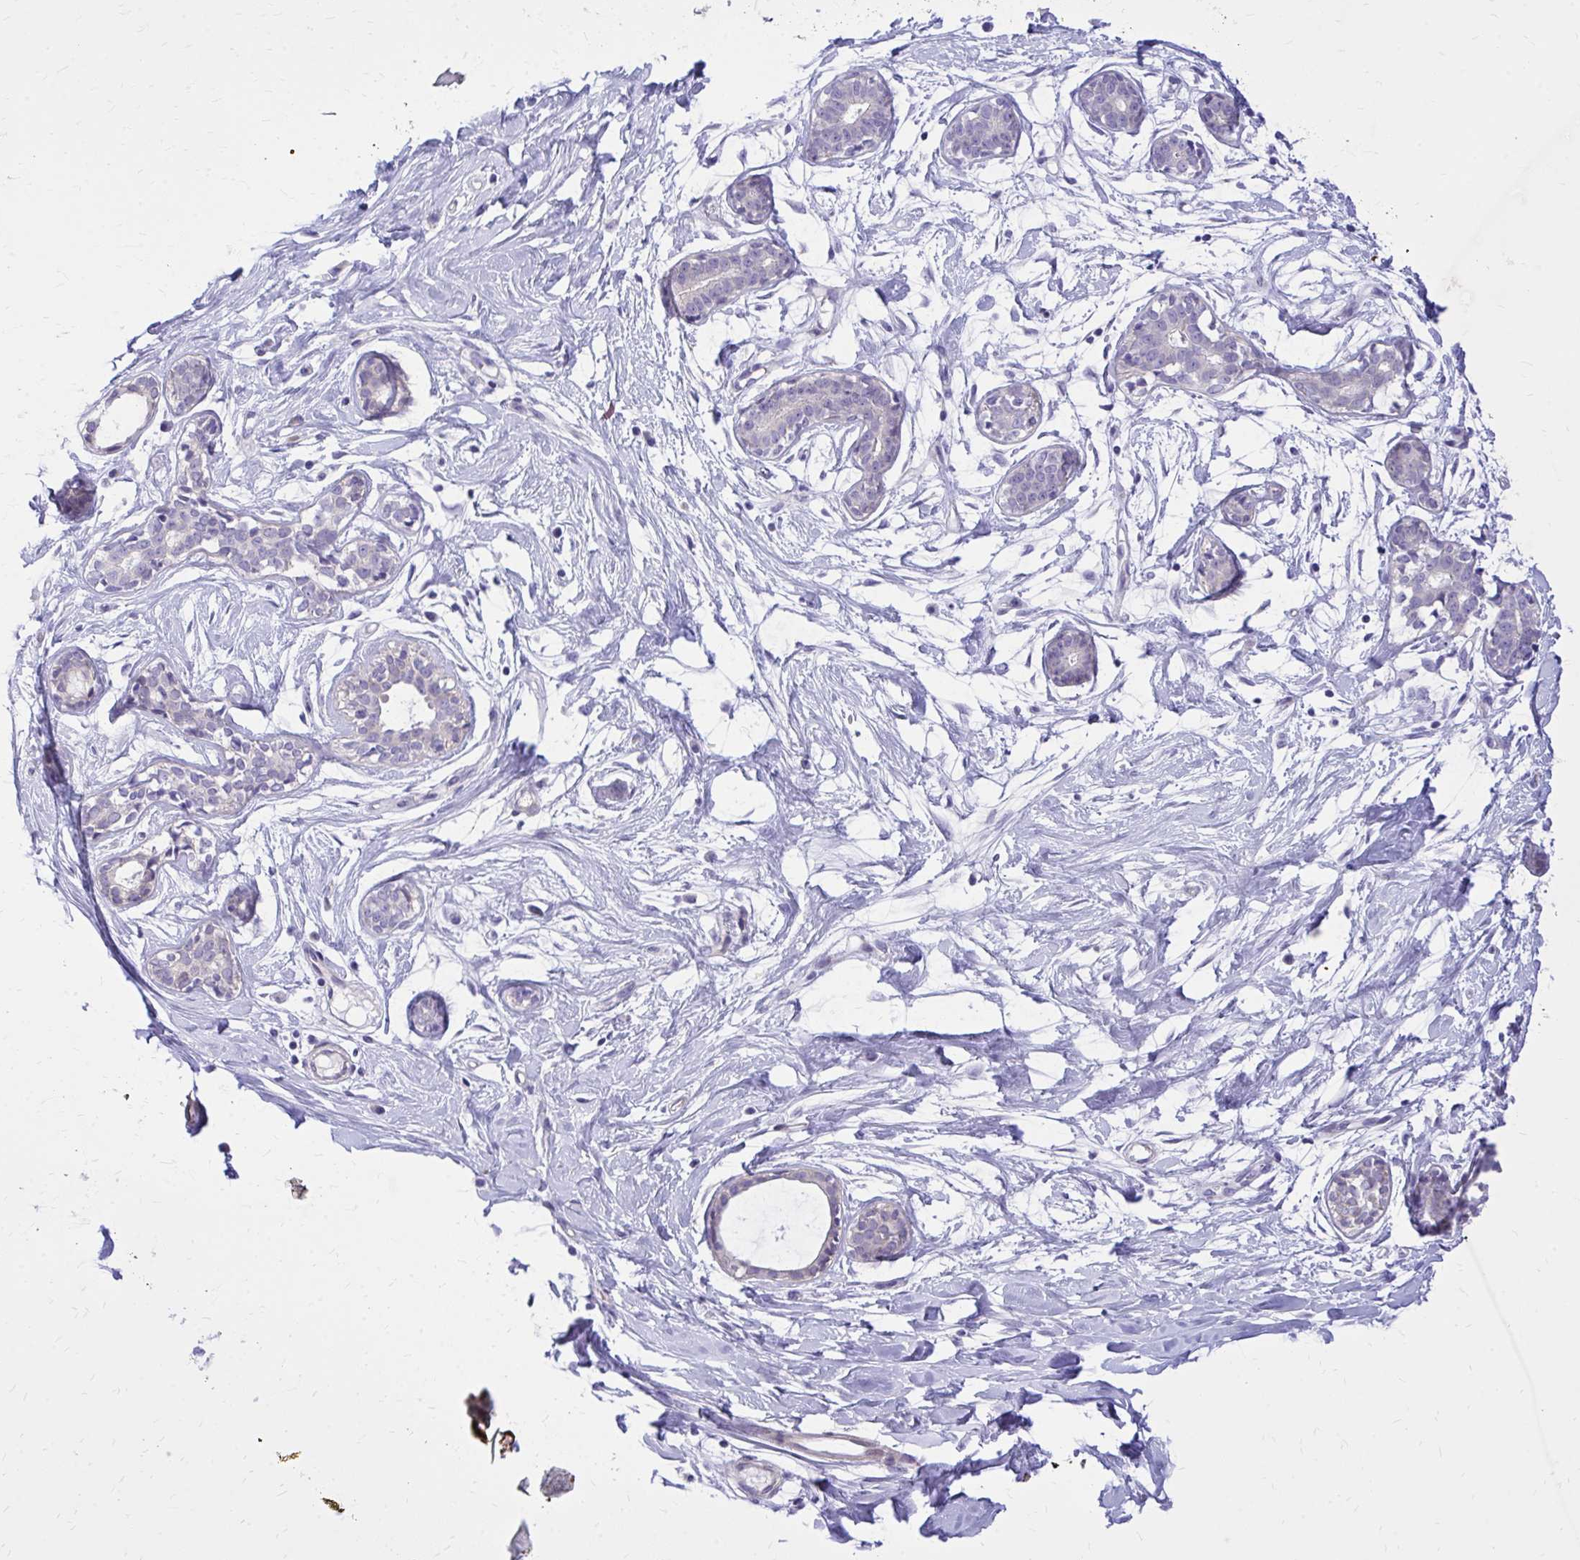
{"staining": {"intensity": "negative", "quantity": "none", "location": "none"}, "tissue": "breast", "cell_type": "Adipocytes", "image_type": "normal", "snomed": [{"axis": "morphology", "description": "Normal tissue, NOS"}, {"axis": "topography", "description": "Breast"}], "caption": "A histopathology image of human breast is negative for staining in adipocytes. (DAB (3,3'-diaminobenzidine) immunohistochemistry with hematoxylin counter stain).", "gene": "ADAMTSL1", "patient": {"sex": "female", "age": 27}}